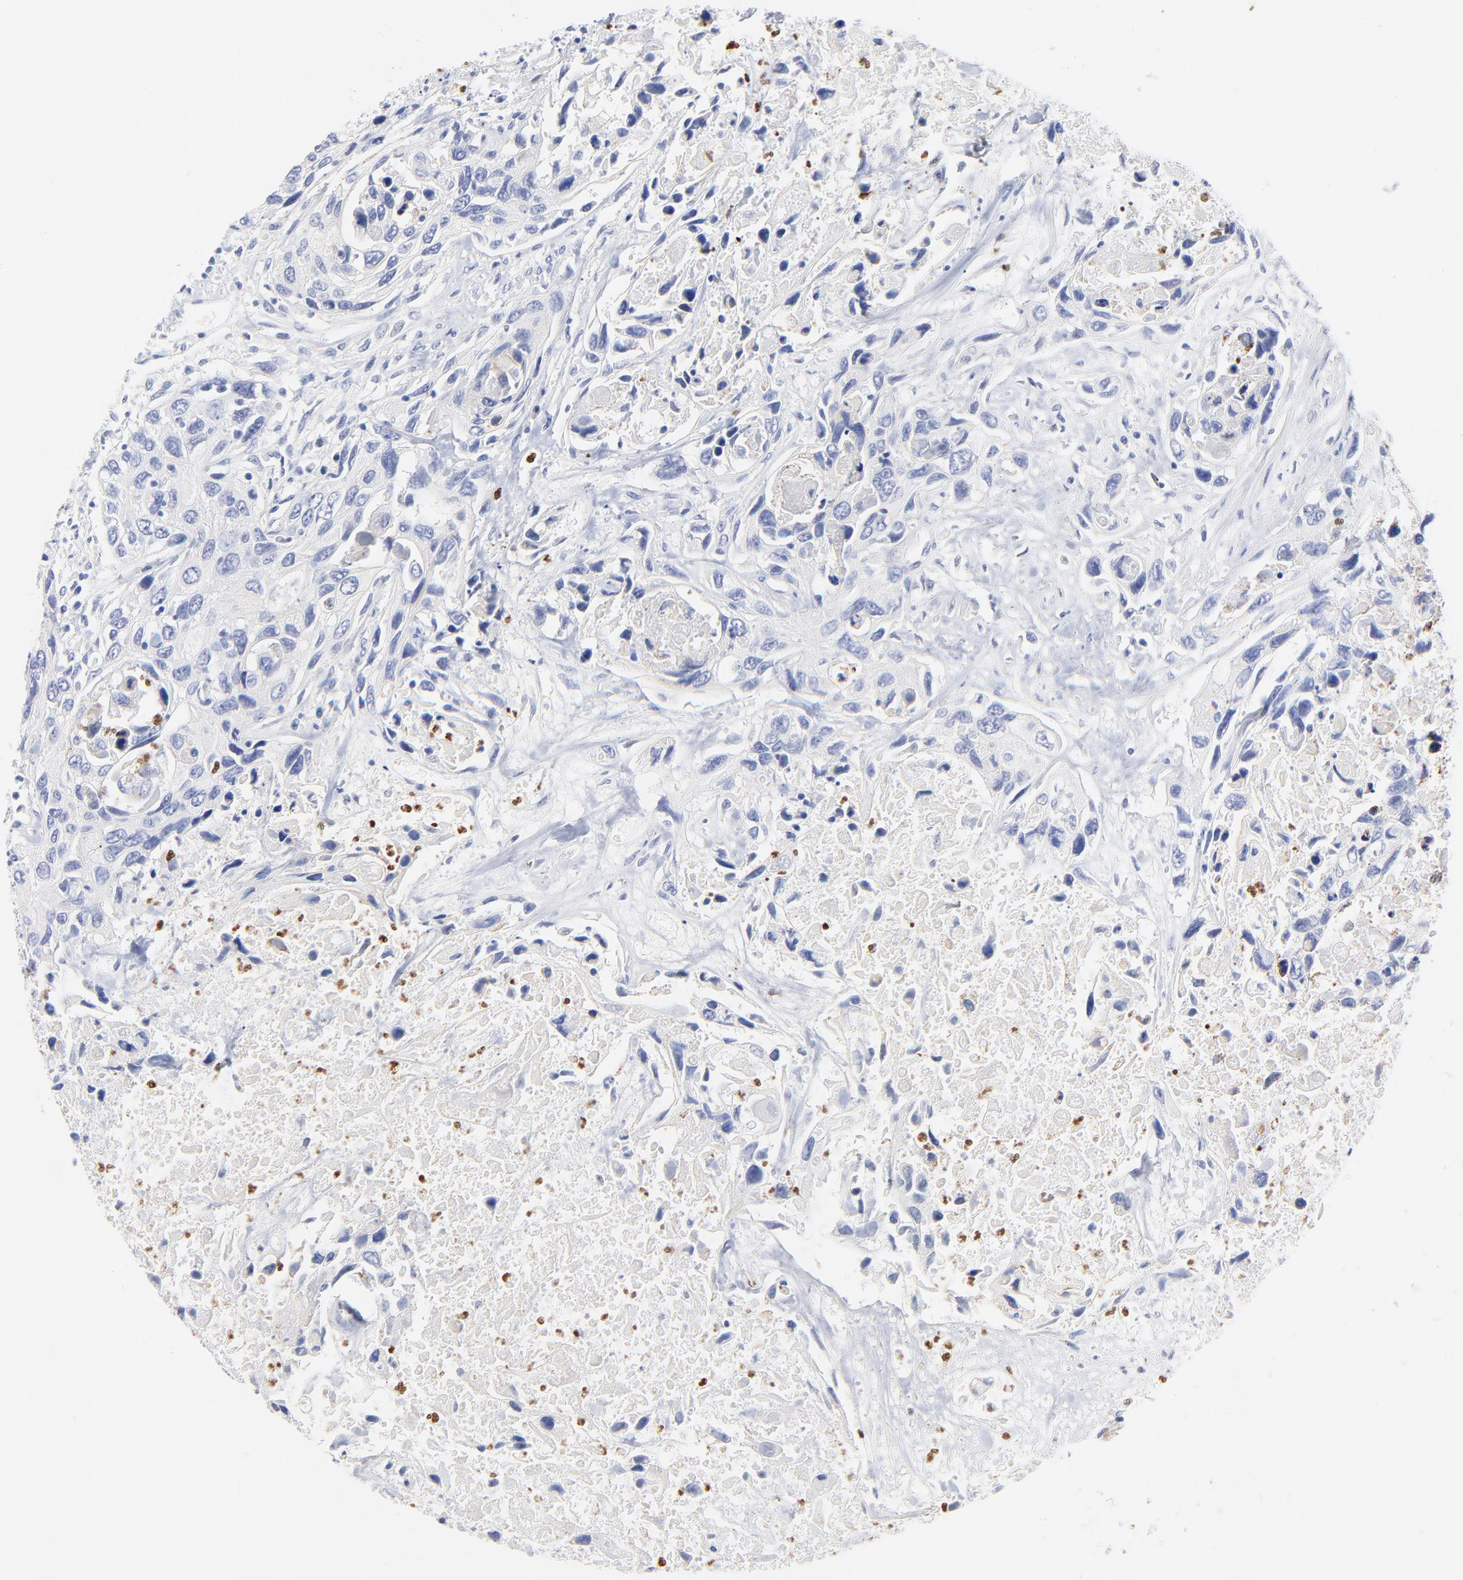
{"staining": {"intensity": "negative", "quantity": "none", "location": "none"}, "tissue": "urothelial cancer", "cell_type": "Tumor cells", "image_type": "cancer", "snomed": [{"axis": "morphology", "description": "Urothelial carcinoma, High grade"}, {"axis": "topography", "description": "Urinary bladder"}], "caption": "Immunohistochemical staining of human high-grade urothelial carcinoma displays no significant positivity in tumor cells.", "gene": "FBXO10", "patient": {"sex": "male", "age": 71}}